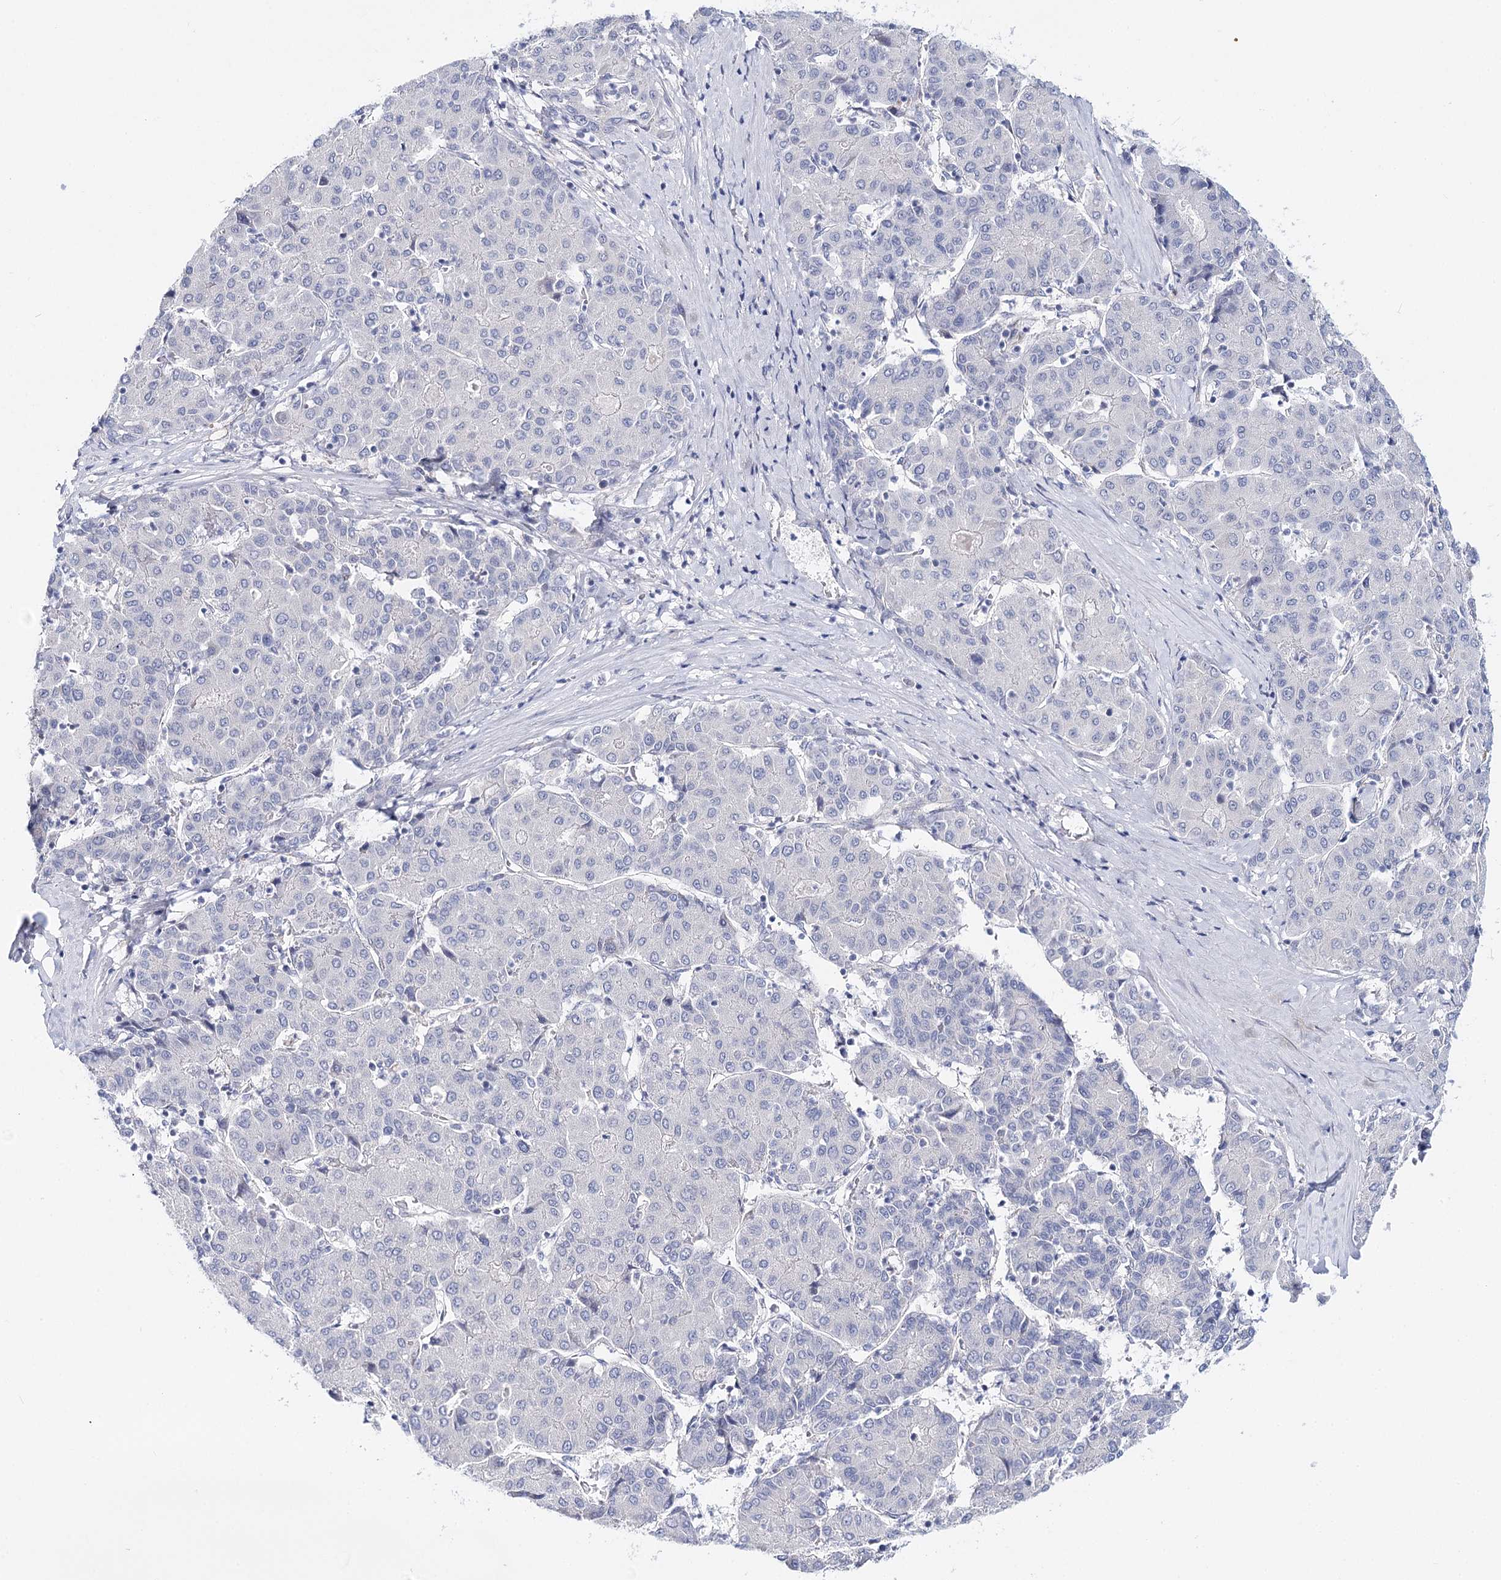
{"staining": {"intensity": "negative", "quantity": "none", "location": "none"}, "tissue": "liver cancer", "cell_type": "Tumor cells", "image_type": "cancer", "snomed": [{"axis": "morphology", "description": "Carcinoma, Hepatocellular, NOS"}, {"axis": "topography", "description": "Liver"}], "caption": "Immunohistochemistry (IHC) micrograph of liver cancer stained for a protein (brown), which displays no staining in tumor cells. Brightfield microscopy of immunohistochemistry stained with DAB (brown) and hematoxylin (blue), captured at high magnification.", "gene": "TEX12", "patient": {"sex": "male", "age": 65}}